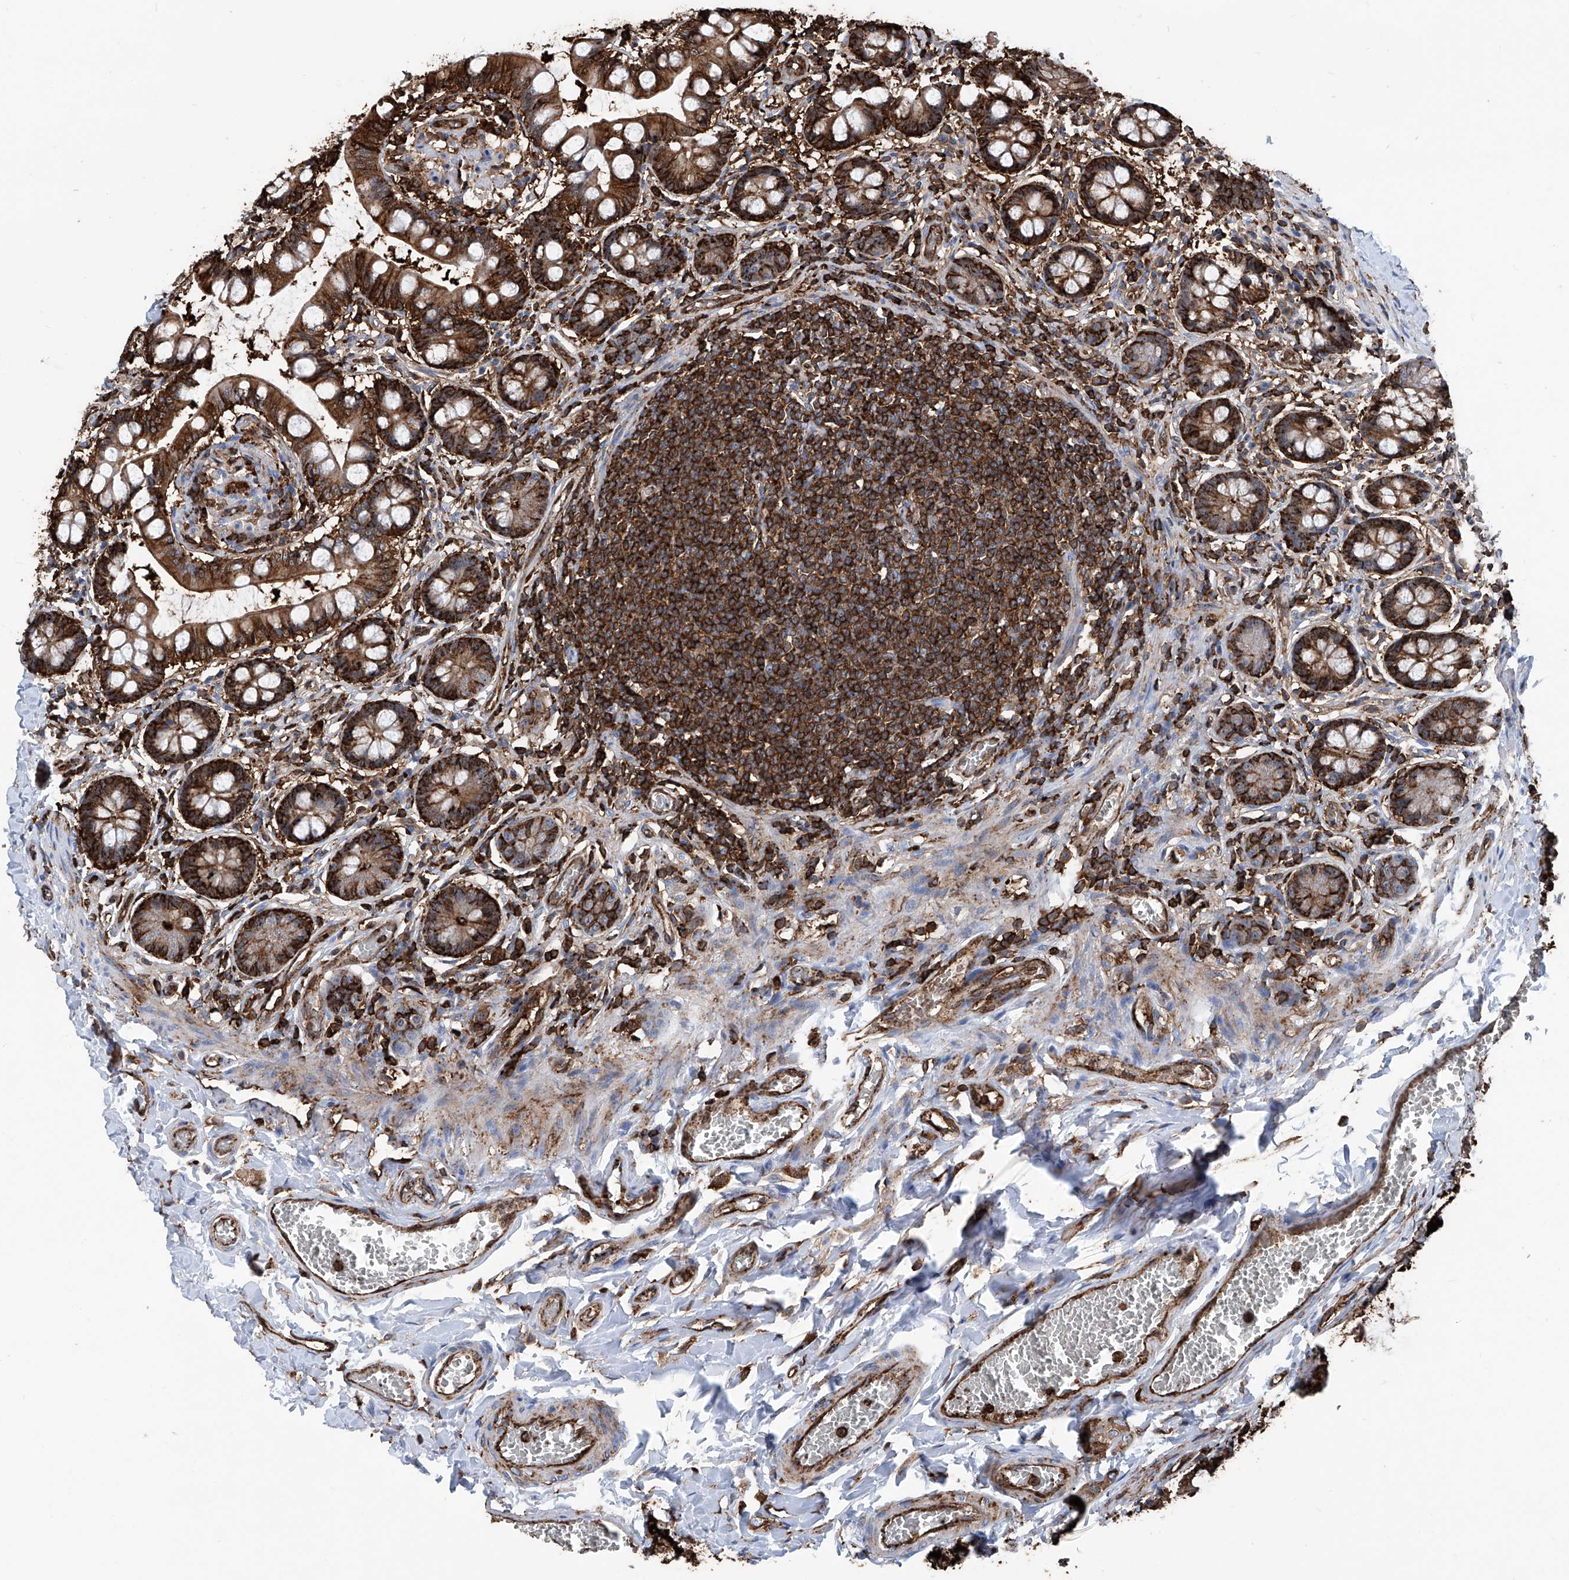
{"staining": {"intensity": "strong", "quantity": ">75%", "location": "cytoplasmic/membranous"}, "tissue": "small intestine", "cell_type": "Glandular cells", "image_type": "normal", "snomed": [{"axis": "morphology", "description": "Normal tissue, NOS"}, {"axis": "topography", "description": "Small intestine"}], "caption": "Protein expression analysis of benign human small intestine reveals strong cytoplasmic/membranous expression in about >75% of glandular cells.", "gene": "ZNF484", "patient": {"sex": "male", "age": 52}}